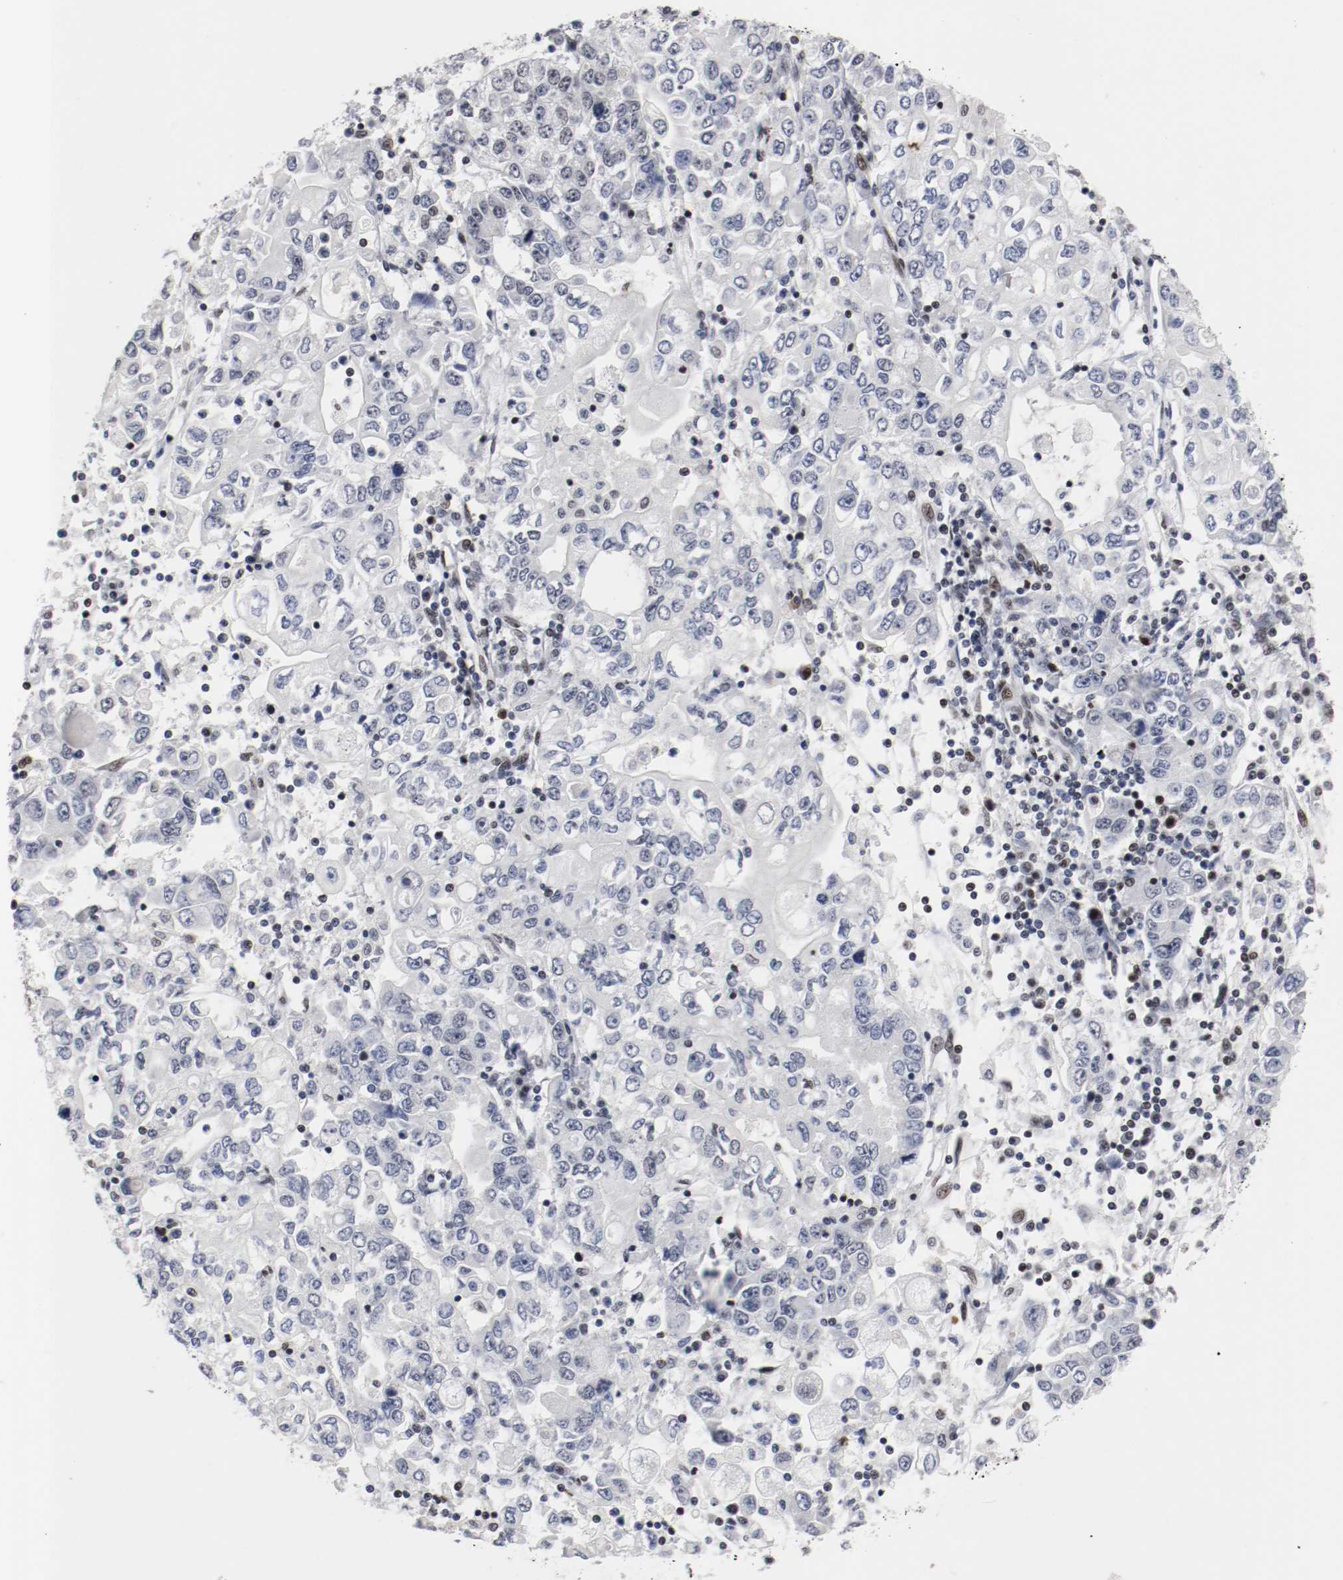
{"staining": {"intensity": "negative", "quantity": "none", "location": "none"}, "tissue": "stomach cancer", "cell_type": "Tumor cells", "image_type": "cancer", "snomed": [{"axis": "morphology", "description": "Adenocarcinoma, NOS"}, {"axis": "topography", "description": "Stomach, lower"}], "caption": "This is an IHC image of adenocarcinoma (stomach). There is no staining in tumor cells.", "gene": "MEF2D", "patient": {"sex": "female", "age": 72}}